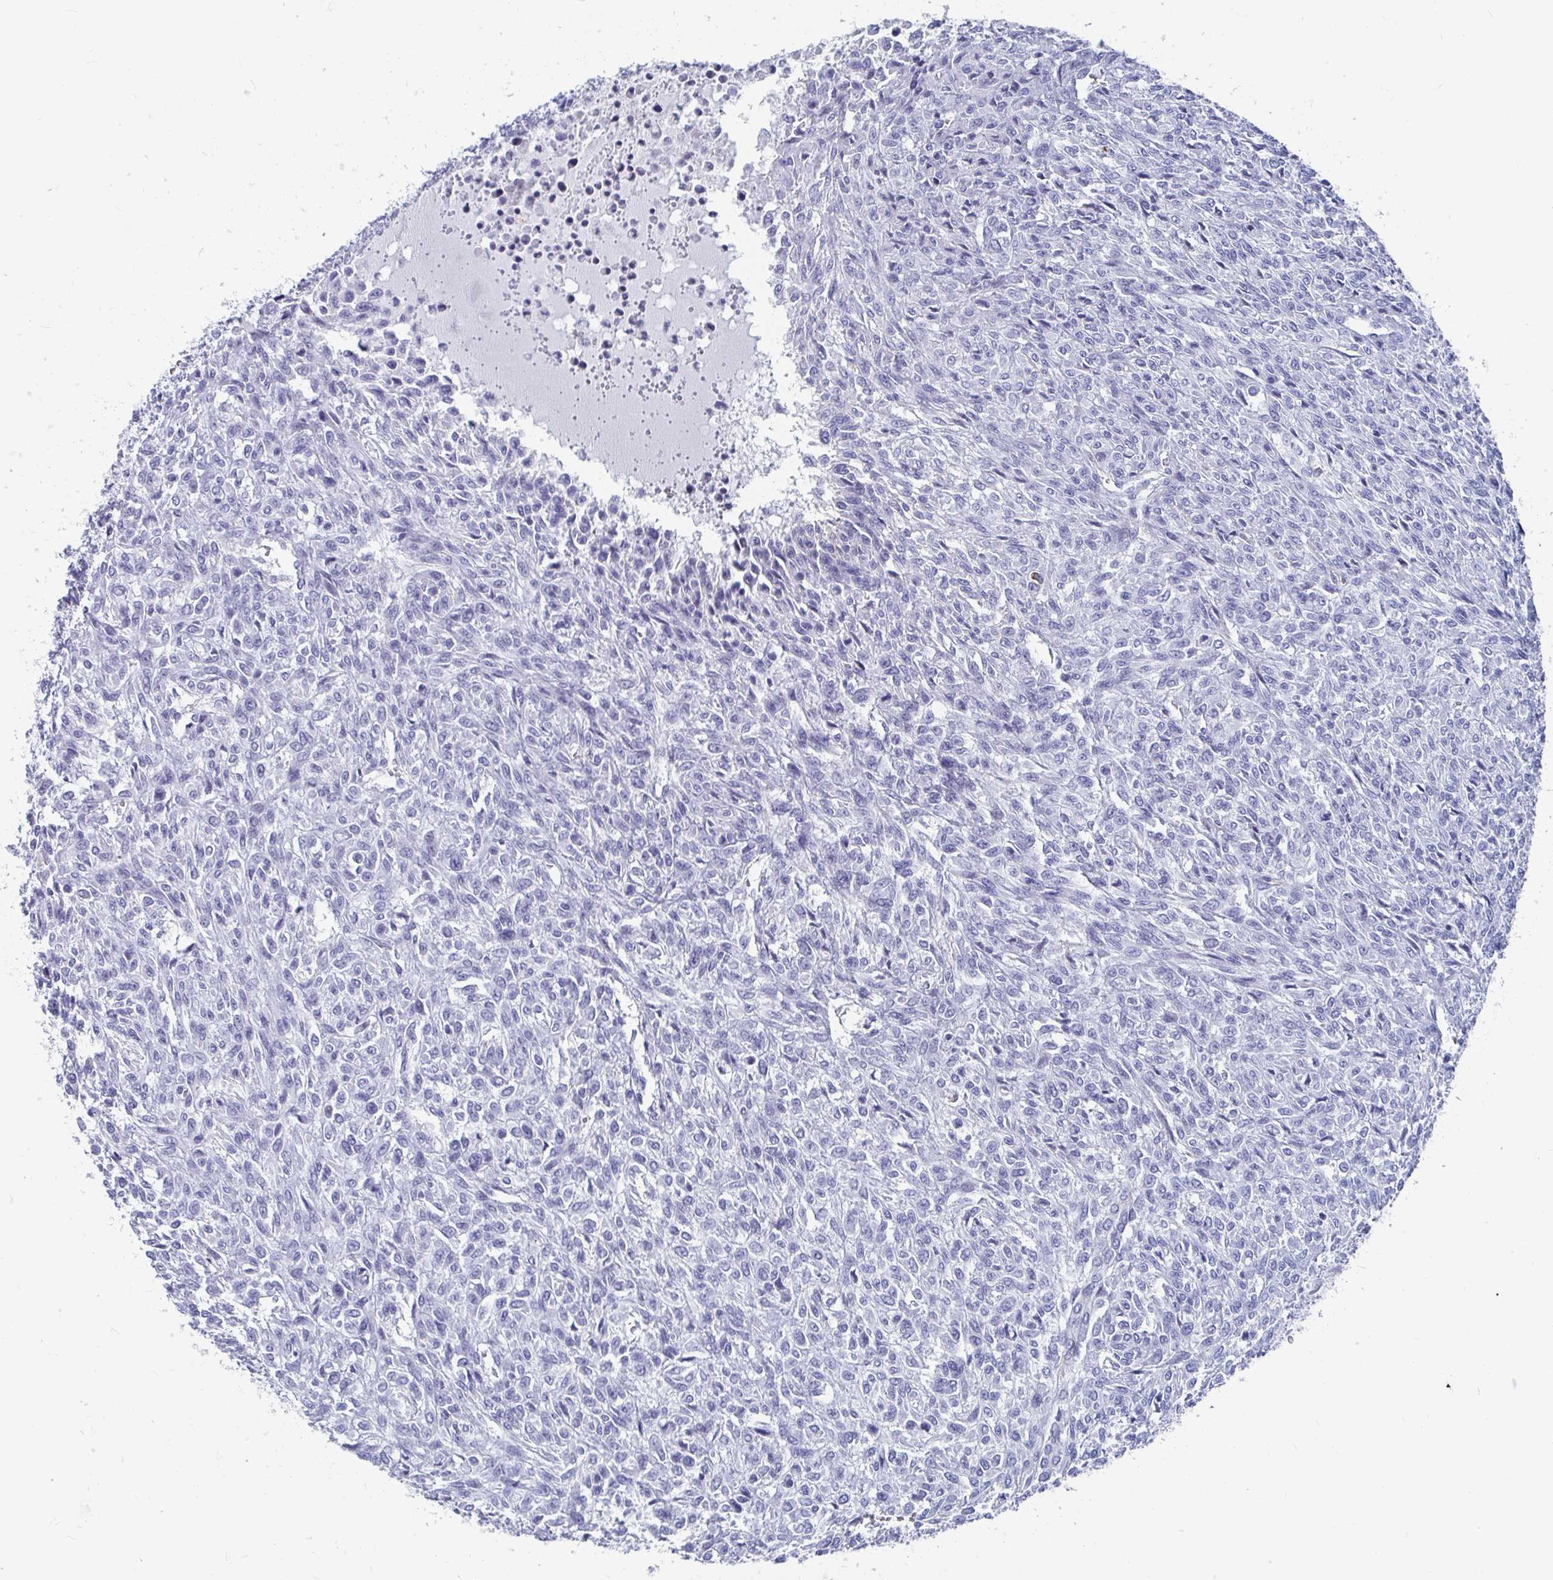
{"staining": {"intensity": "negative", "quantity": "none", "location": "none"}, "tissue": "renal cancer", "cell_type": "Tumor cells", "image_type": "cancer", "snomed": [{"axis": "morphology", "description": "Adenocarcinoma, NOS"}, {"axis": "topography", "description": "Kidney"}], "caption": "DAB (3,3'-diaminobenzidine) immunohistochemical staining of renal cancer shows no significant positivity in tumor cells.", "gene": "ZFP82", "patient": {"sex": "male", "age": 58}}